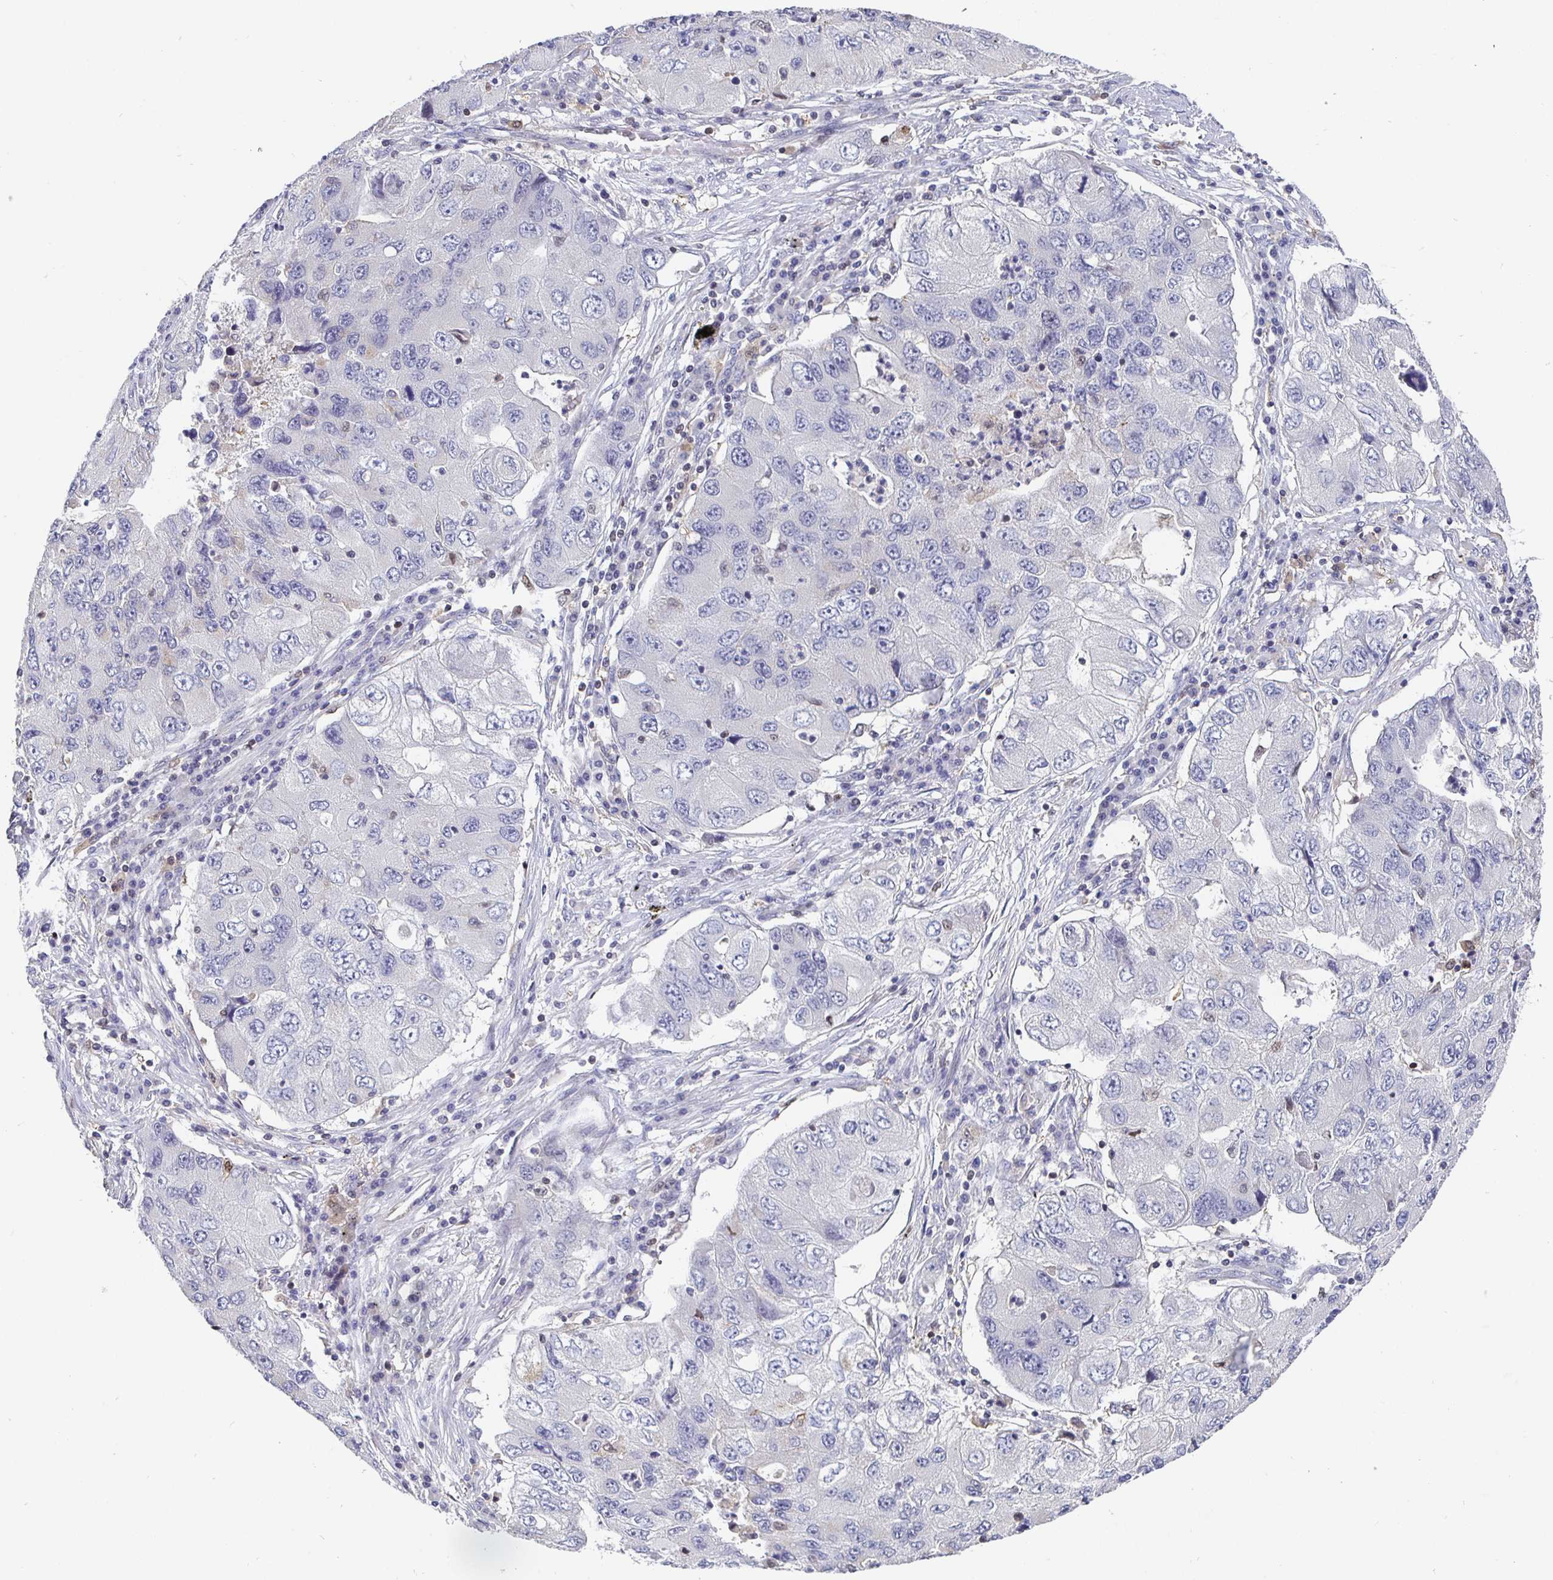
{"staining": {"intensity": "negative", "quantity": "none", "location": "none"}, "tissue": "lung cancer", "cell_type": "Tumor cells", "image_type": "cancer", "snomed": [{"axis": "morphology", "description": "Adenocarcinoma, NOS"}, {"axis": "morphology", "description": "Adenocarcinoma, metastatic, NOS"}, {"axis": "topography", "description": "Lymph node"}, {"axis": "topography", "description": "Lung"}], "caption": "A high-resolution micrograph shows IHC staining of lung cancer, which reveals no significant staining in tumor cells. (DAB IHC, high magnification).", "gene": "SATB1", "patient": {"sex": "female", "age": 54}}